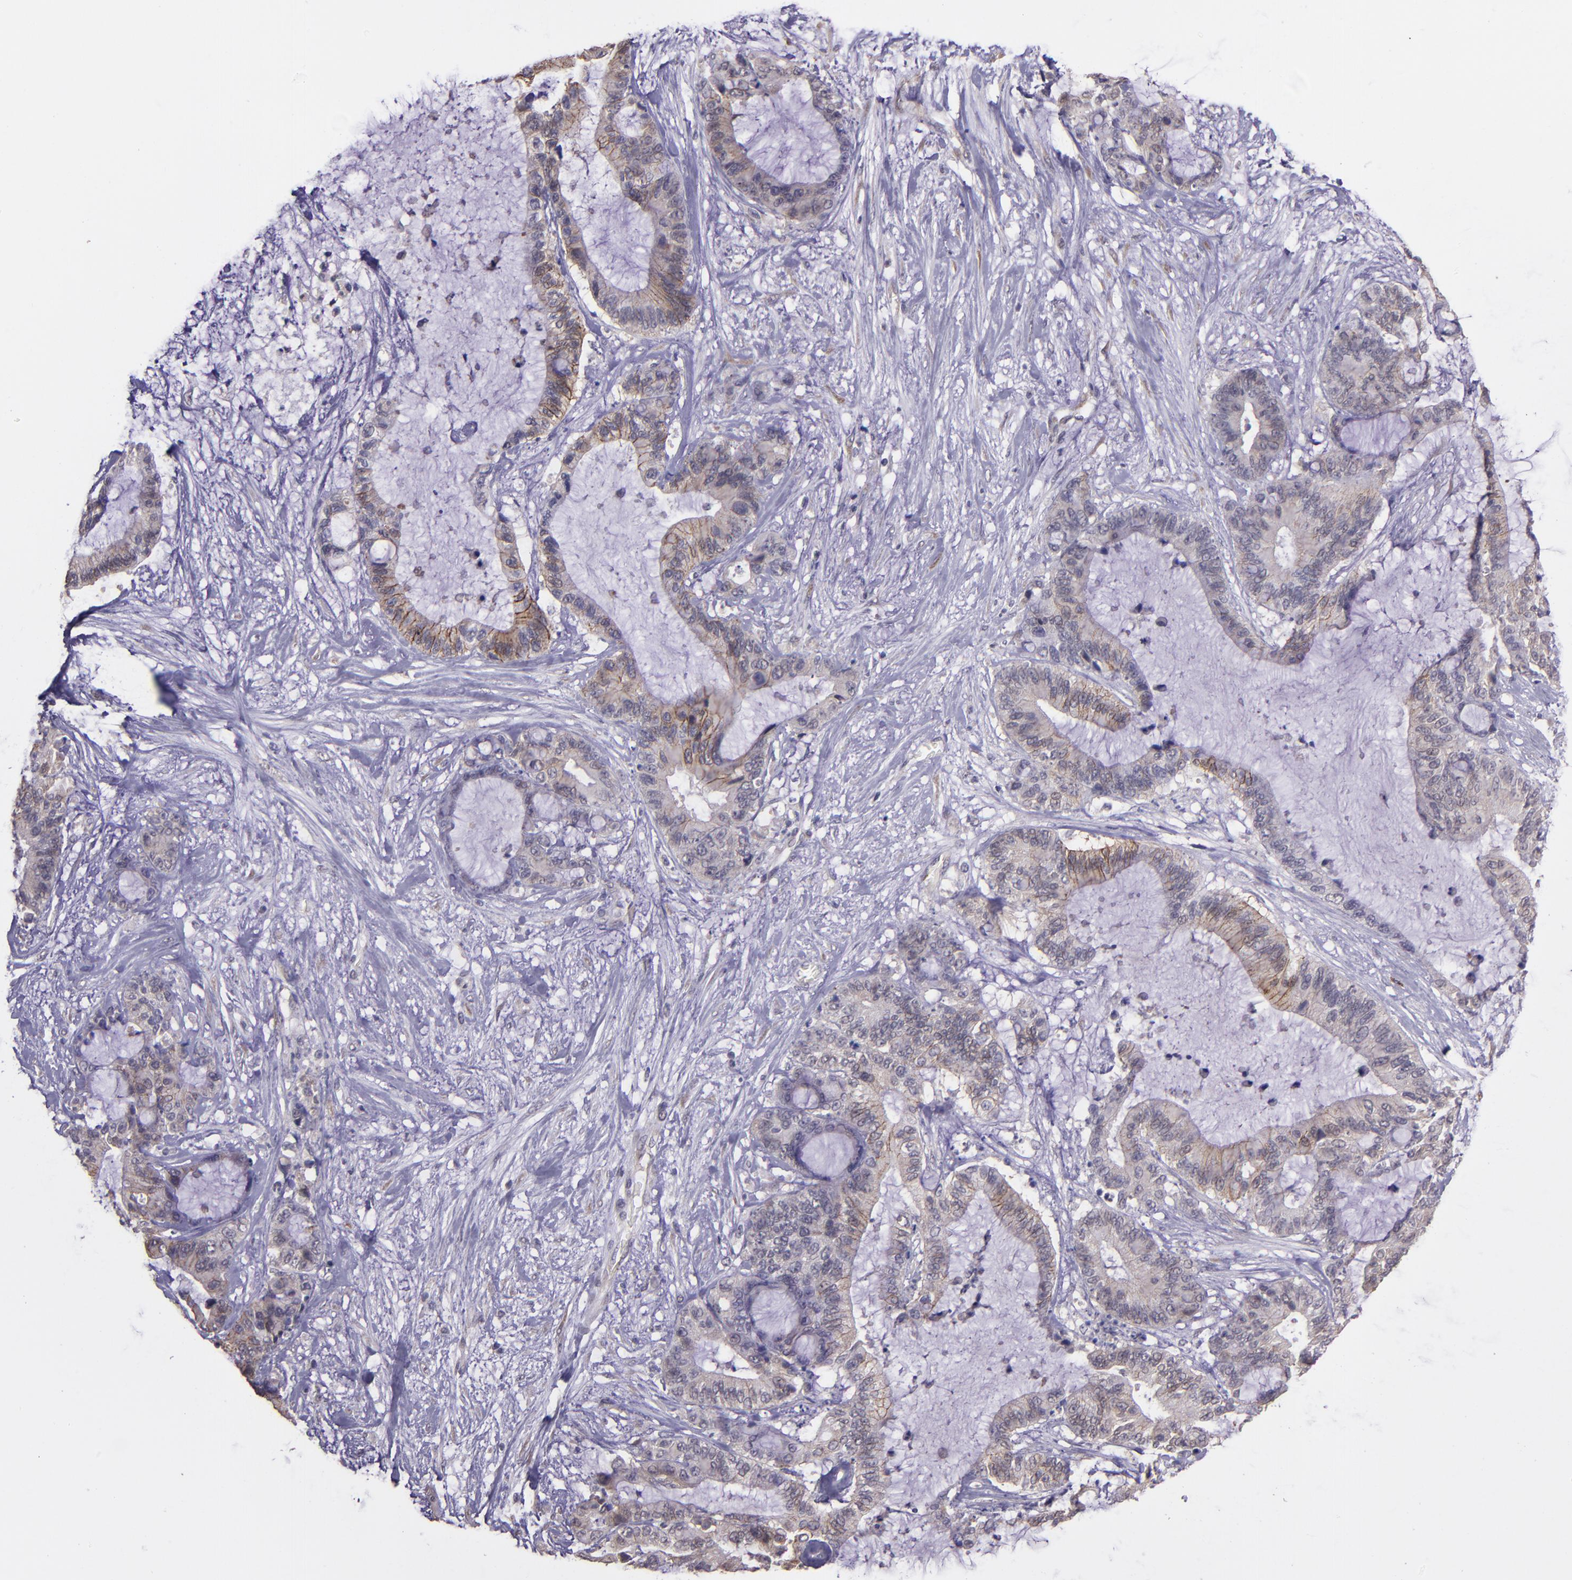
{"staining": {"intensity": "weak", "quantity": ">75%", "location": "cytoplasmic/membranous"}, "tissue": "liver cancer", "cell_type": "Tumor cells", "image_type": "cancer", "snomed": [{"axis": "morphology", "description": "Cholangiocarcinoma"}, {"axis": "topography", "description": "Liver"}], "caption": "About >75% of tumor cells in human liver cancer show weak cytoplasmic/membranous protein expression as visualized by brown immunohistochemical staining.", "gene": "TAF7L", "patient": {"sex": "female", "age": 73}}